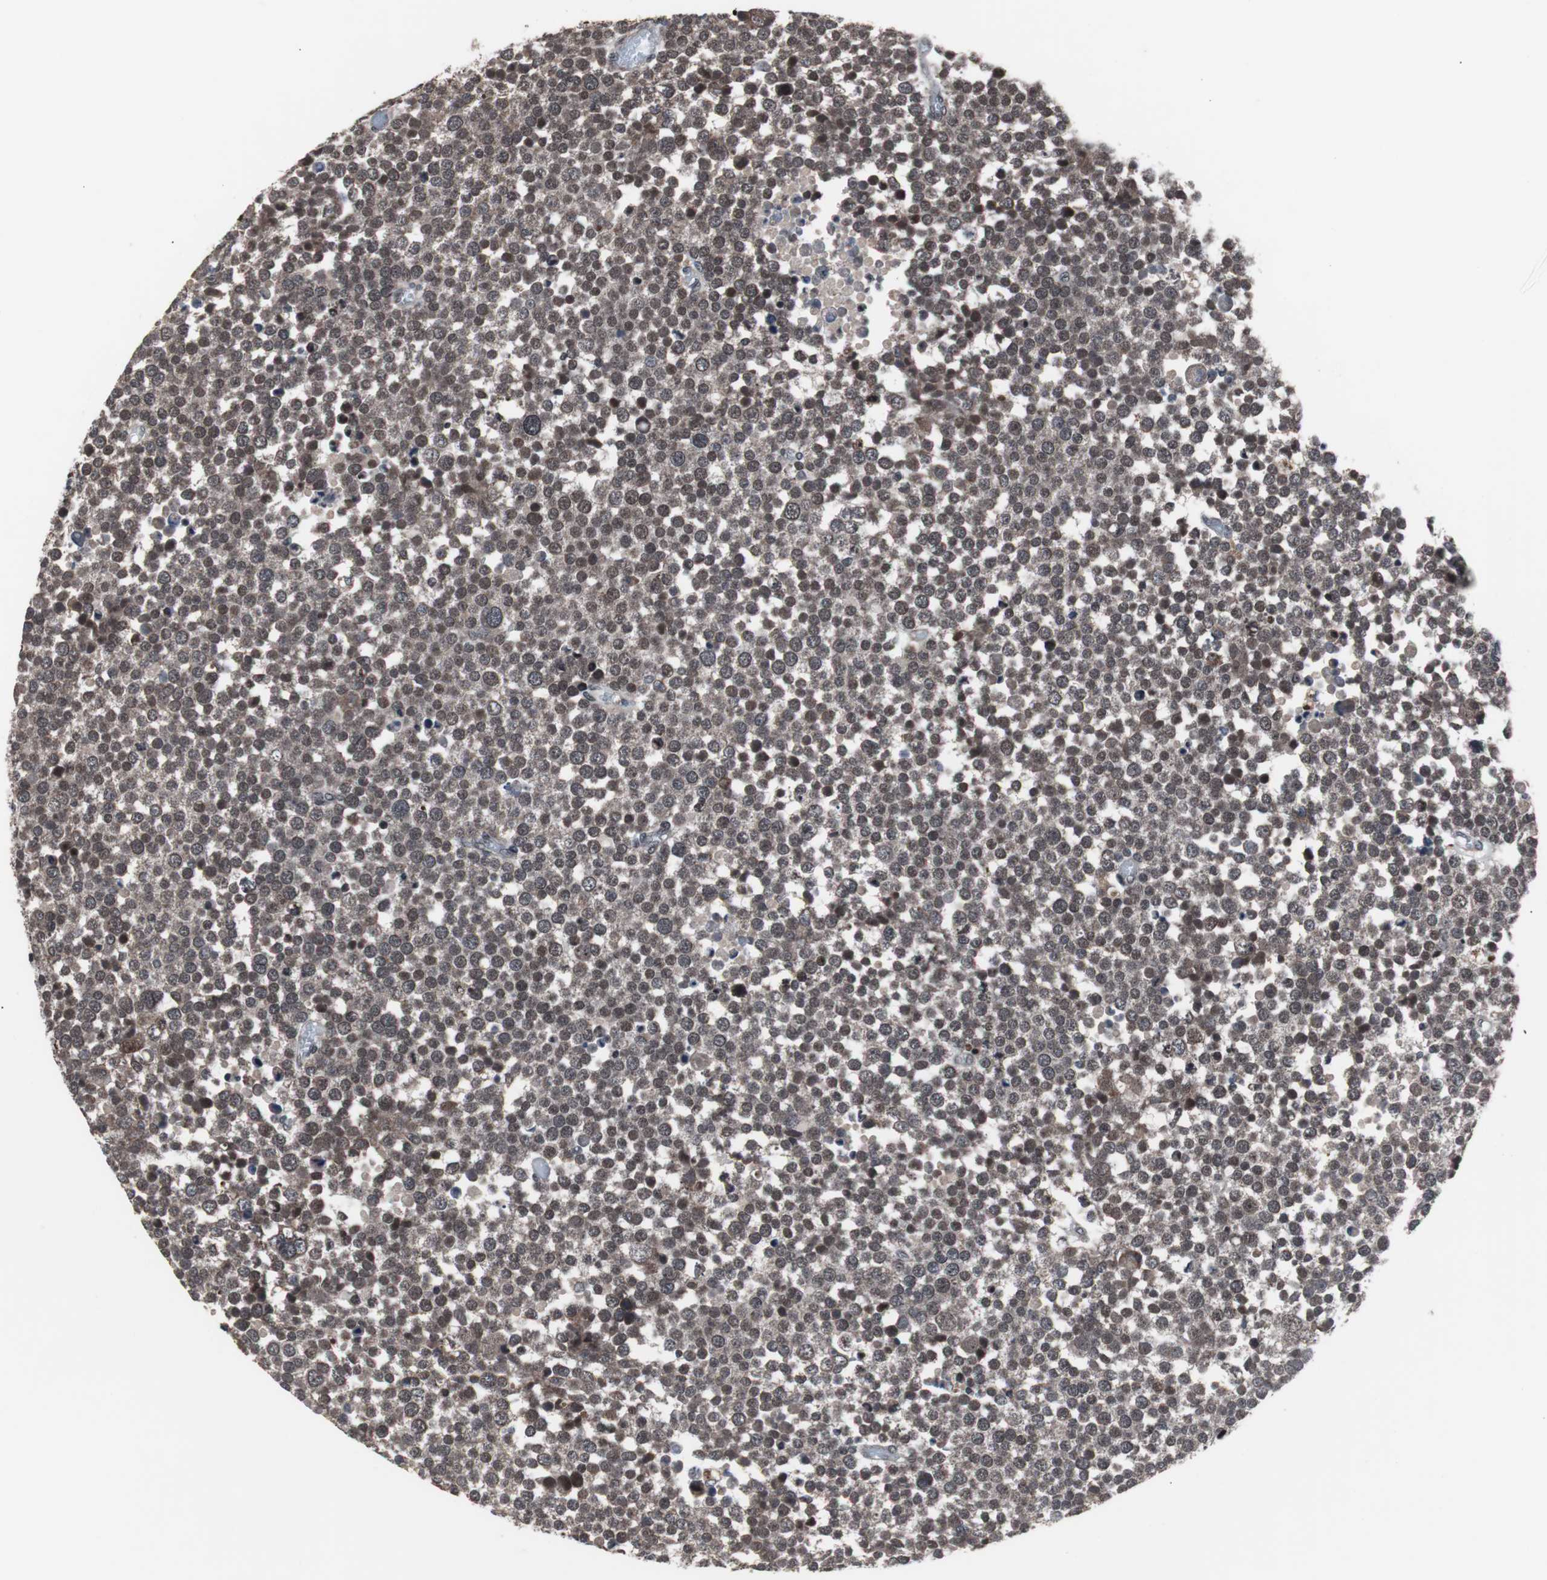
{"staining": {"intensity": "strong", "quantity": ">75%", "location": "nuclear"}, "tissue": "testis cancer", "cell_type": "Tumor cells", "image_type": "cancer", "snomed": [{"axis": "morphology", "description": "Seminoma, NOS"}, {"axis": "topography", "description": "Testis"}], "caption": "Strong nuclear positivity is appreciated in approximately >75% of tumor cells in seminoma (testis). (Brightfield microscopy of DAB IHC at high magnification).", "gene": "GTF2F2", "patient": {"sex": "male", "age": 71}}